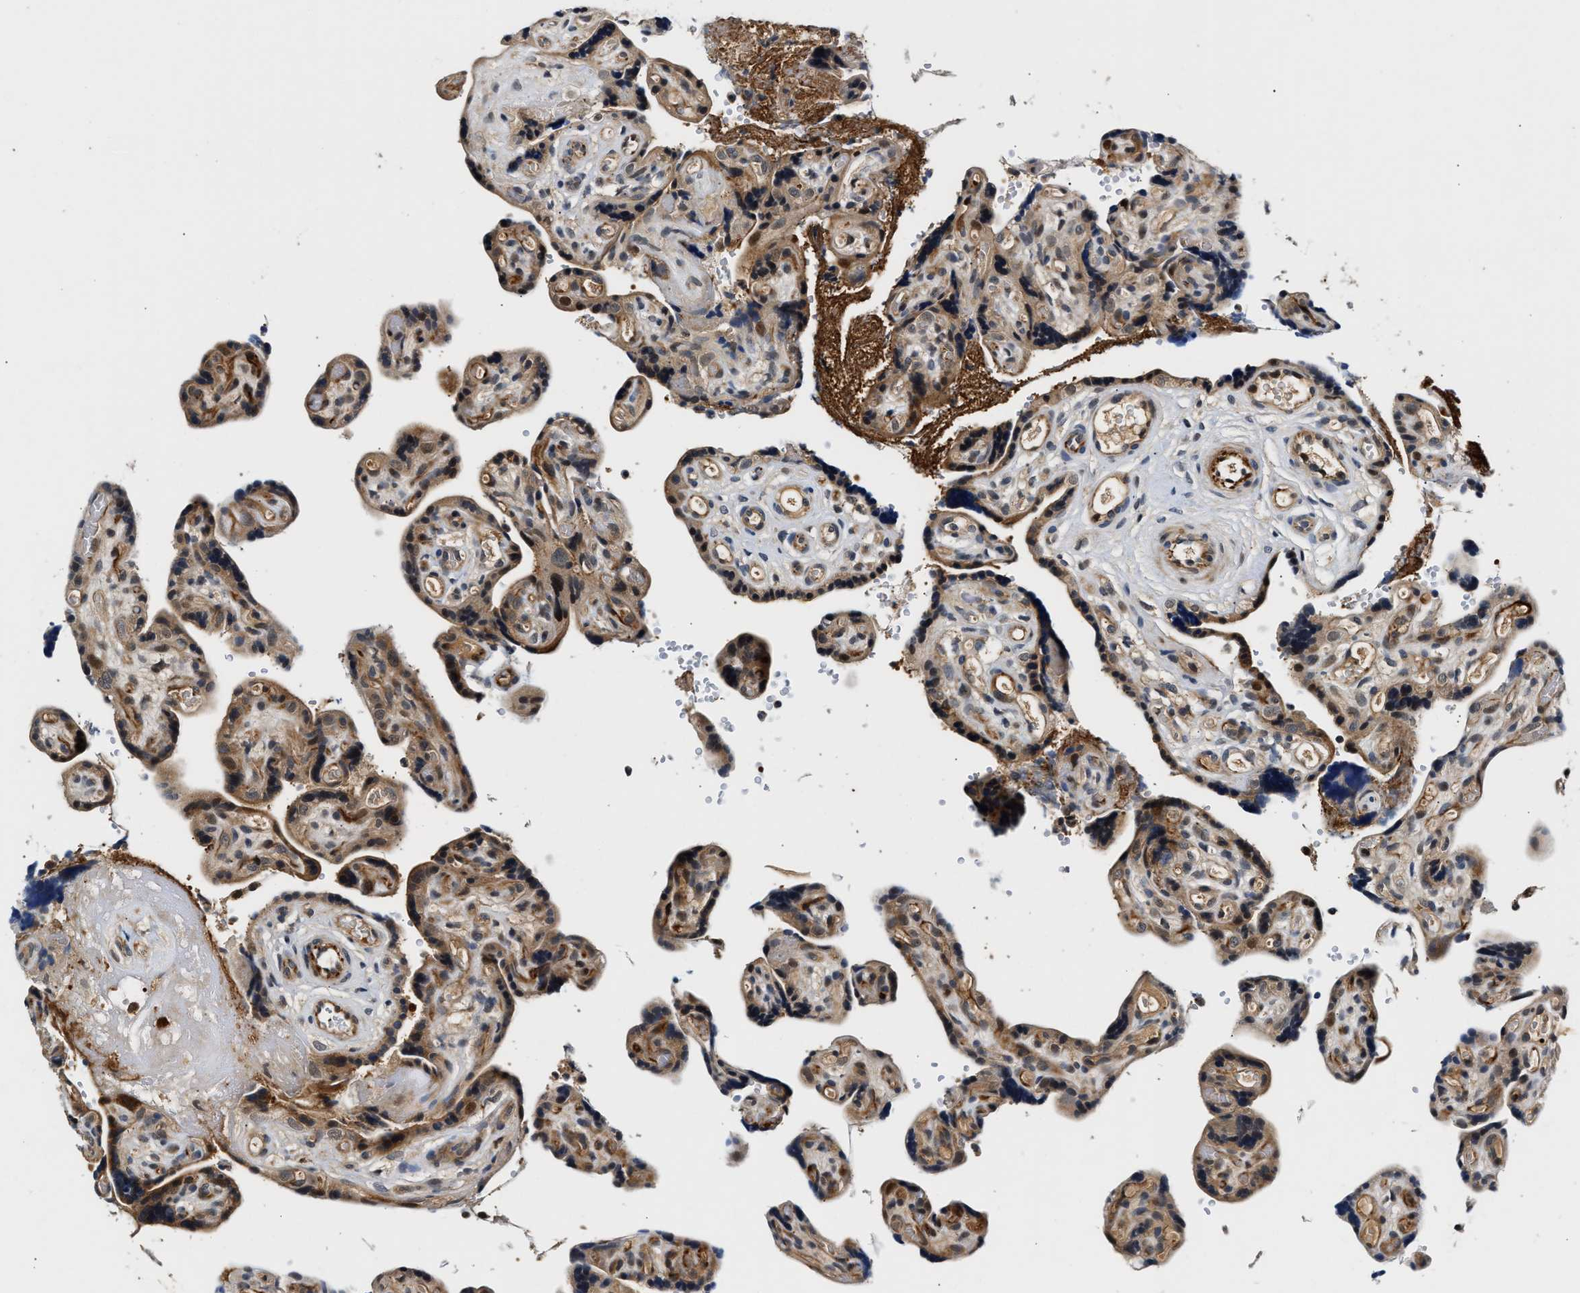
{"staining": {"intensity": "moderate", "quantity": "25%-75%", "location": "cytoplasmic/membranous,nuclear"}, "tissue": "placenta", "cell_type": "Decidual cells", "image_type": "normal", "snomed": [{"axis": "morphology", "description": "Normal tissue, NOS"}, {"axis": "topography", "description": "Placenta"}], "caption": "IHC (DAB (3,3'-diaminobenzidine)) staining of normal placenta reveals moderate cytoplasmic/membranous,nuclear protein staining in about 25%-75% of decidual cells.", "gene": "TUT7", "patient": {"sex": "female", "age": 30}}